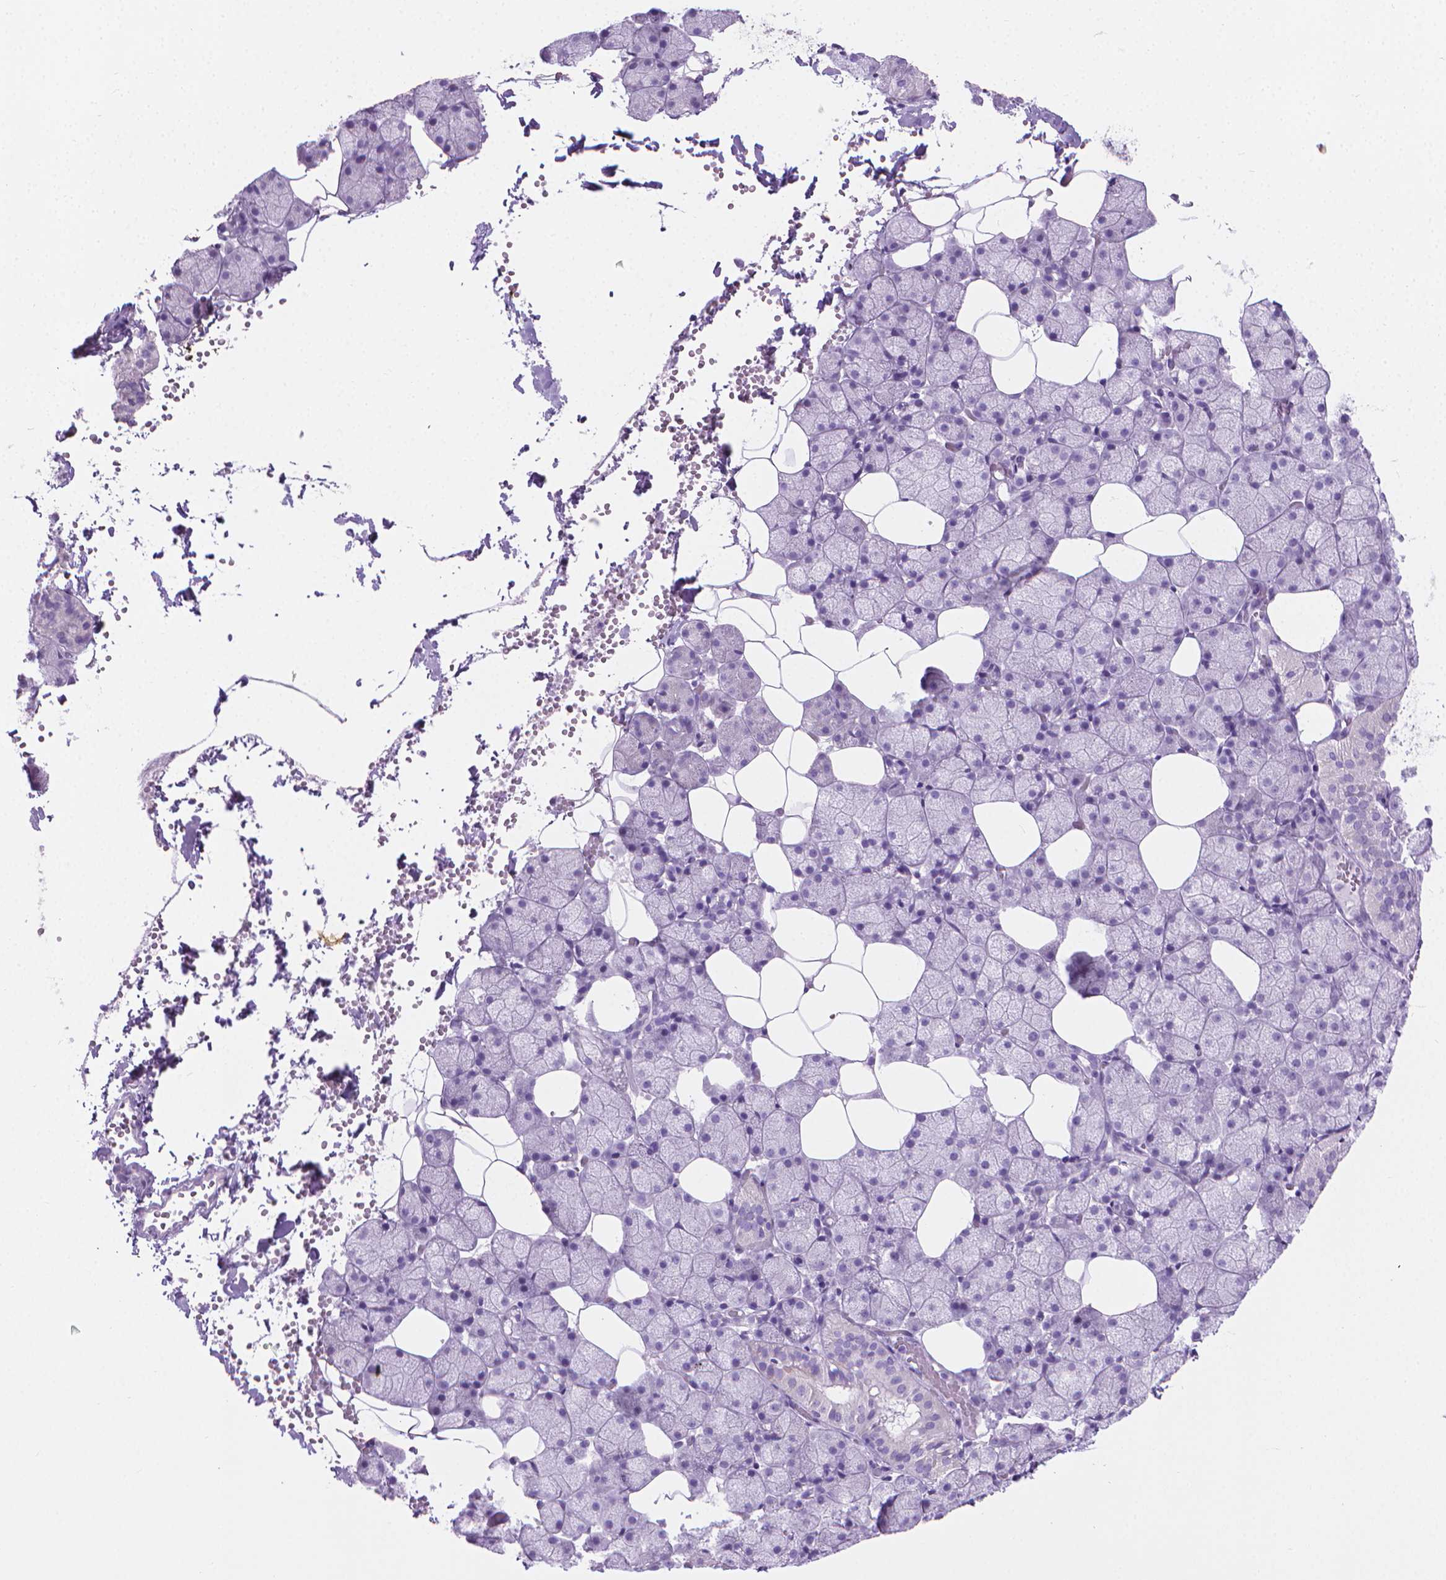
{"staining": {"intensity": "negative", "quantity": "none", "location": "none"}, "tissue": "salivary gland", "cell_type": "Glandular cells", "image_type": "normal", "snomed": [{"axis": "morphology", "description": "Normal tissue, NOS"}, {"axis": "topography", "description": "Salivary gland"}], "caption": "Normal salivary gland was stained to show a protein in brown. There is no significant positivity in glandular cells. (DAB immunohistochemistry visualized using brightfield microscopy, high magnification).", "gene": "CFAP52", "patient": {"sex": "male", "age": 38}}